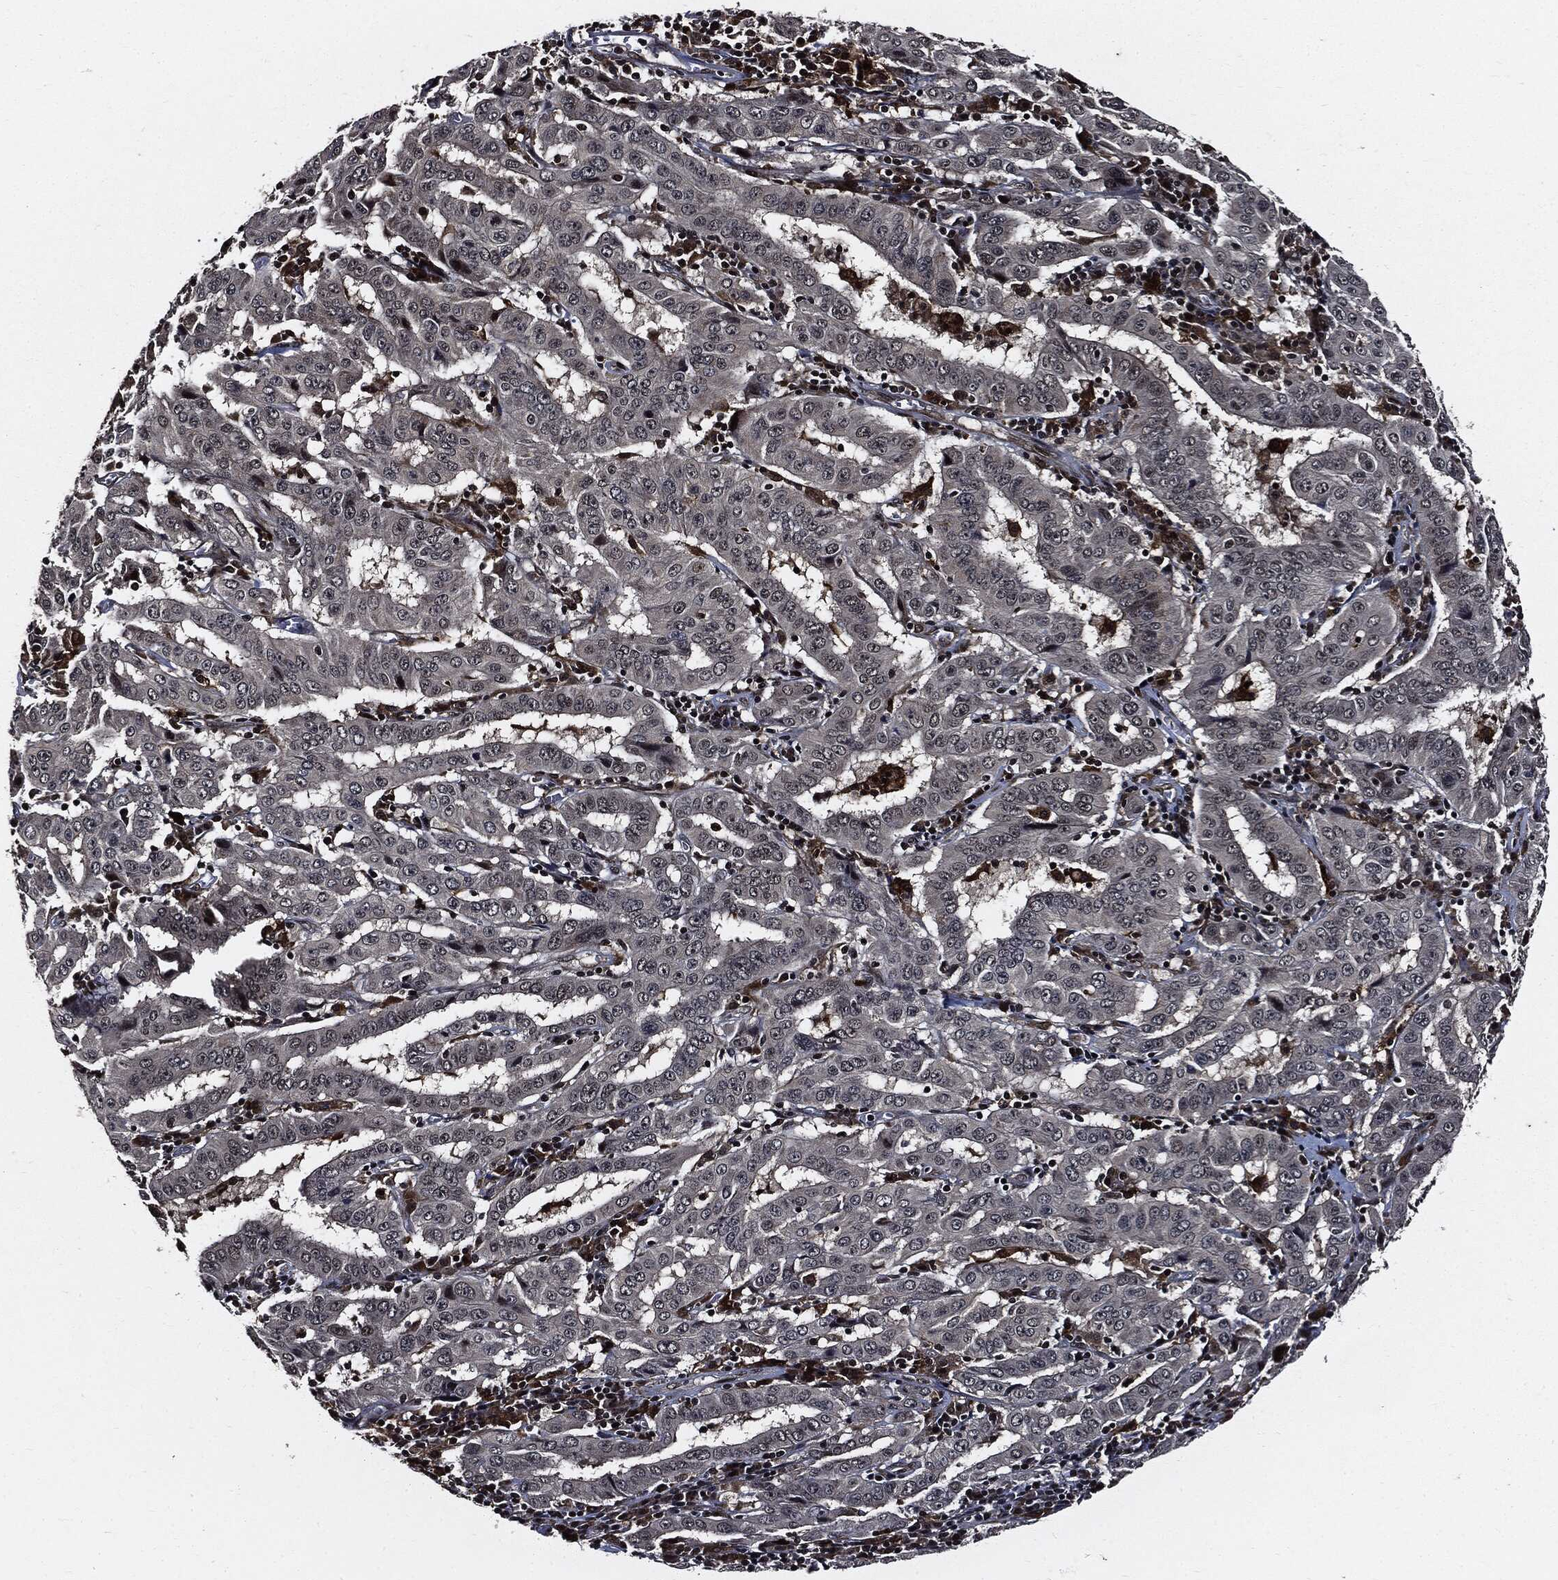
{"staining": {"intensity": "negative", "quantity": "none", "location": "none"}, "tissue": "pancreatic cancer", "cell_type": "Tumor cells", "image_type": "cancer", "snomed": [{"axis": "morphology", "description": "Adenocarcinoma, NOS"}, {"axis": "topography", "description": "Pancreas"}], "caption": "This image is of pancreatic cancer stained with IHC to label a protein in brown with the nuclei are counter-stained blue. There is no expression in tumor cells. Brightfield microscopy of IHC stained with DAB (3,3'-diaminobenzidine) (brown) and hematoxylin (blue), captured at high magnification.", "gene": "SUGT1", "patient": {"sex": "male", "age": 63}}